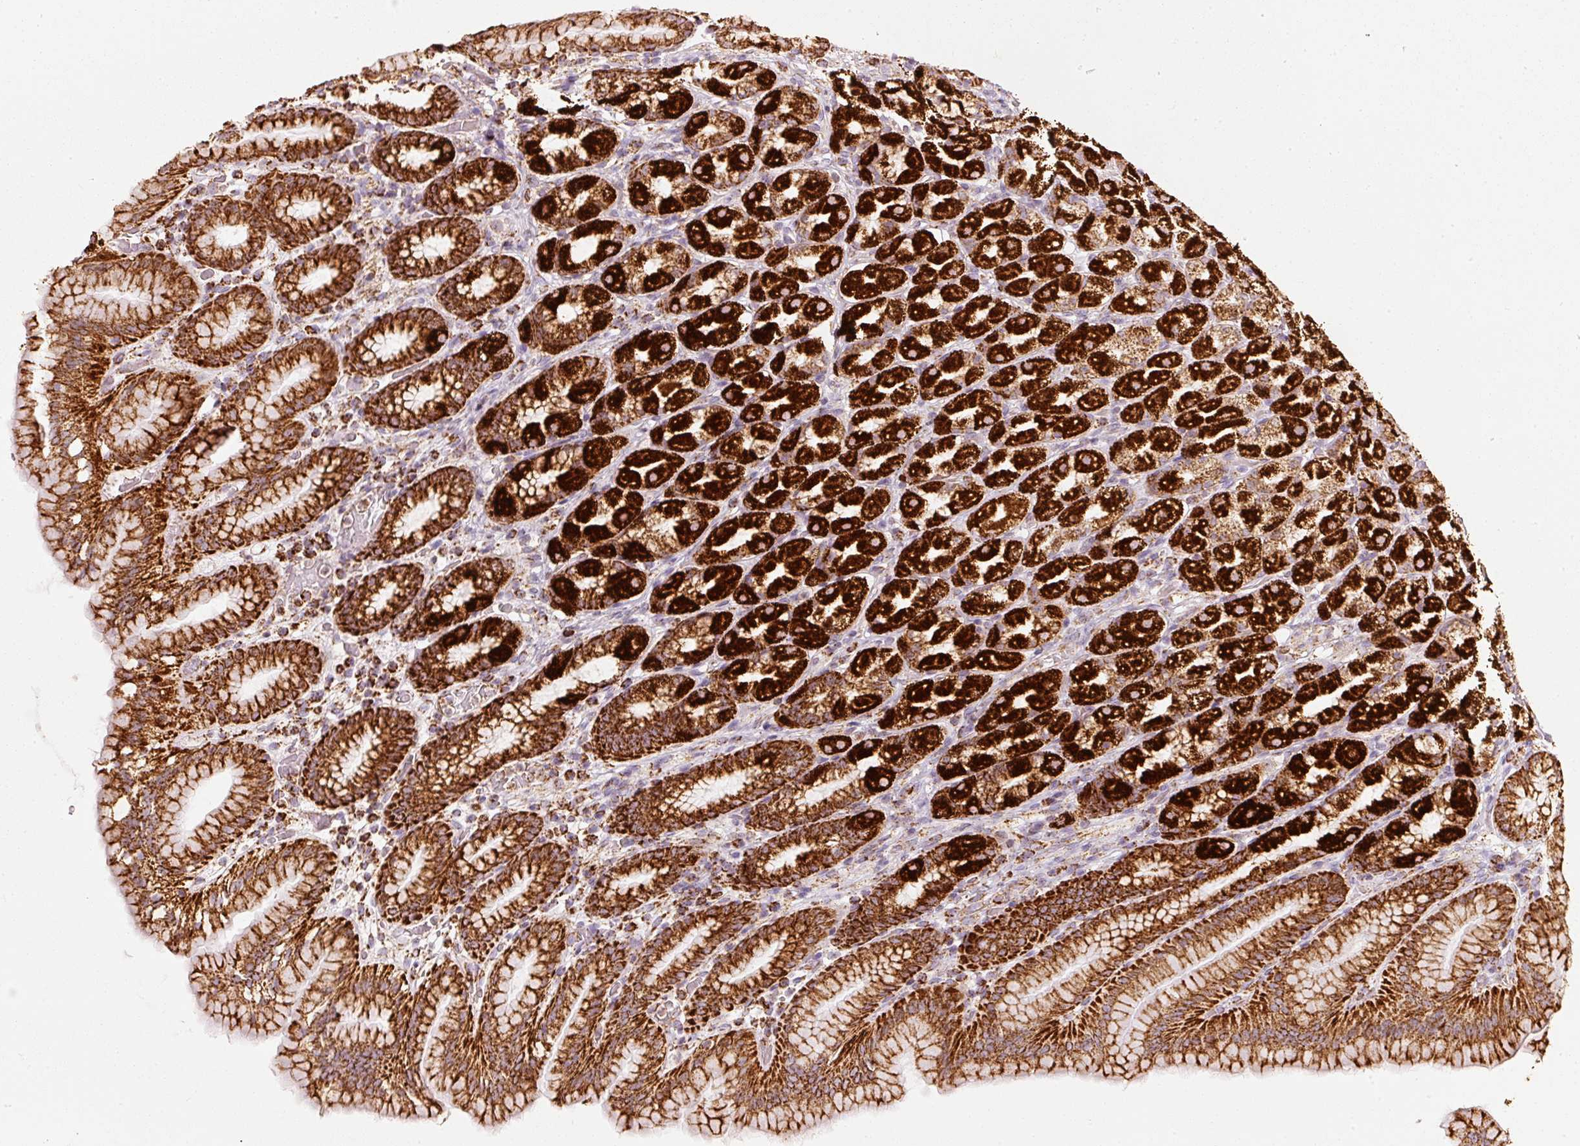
{"staining": {"intensity": "strong", "quantity": ">75%", "location": "cytoplasmic/membranous"}, "tissue": "stomach", "cell_type": "Glandular cells", "image_type": "normal", "snomed": [{"axis": "morphology", "description": "Normal tissue, NOS"}, {"axis": "topography", "description": "Stomach, upper"}, {"axis": "topography", "description": "Stomach"}], "caption": "IHC (DAB) staining of normal stomach shows strong cytoplasmic/membranous protein positivity in about >75% of glandular cells. (IHC, brightfield microscopy, high magnification).", "gene": "UQCRC1", "patient": {"sex": "male", "age": 68}}